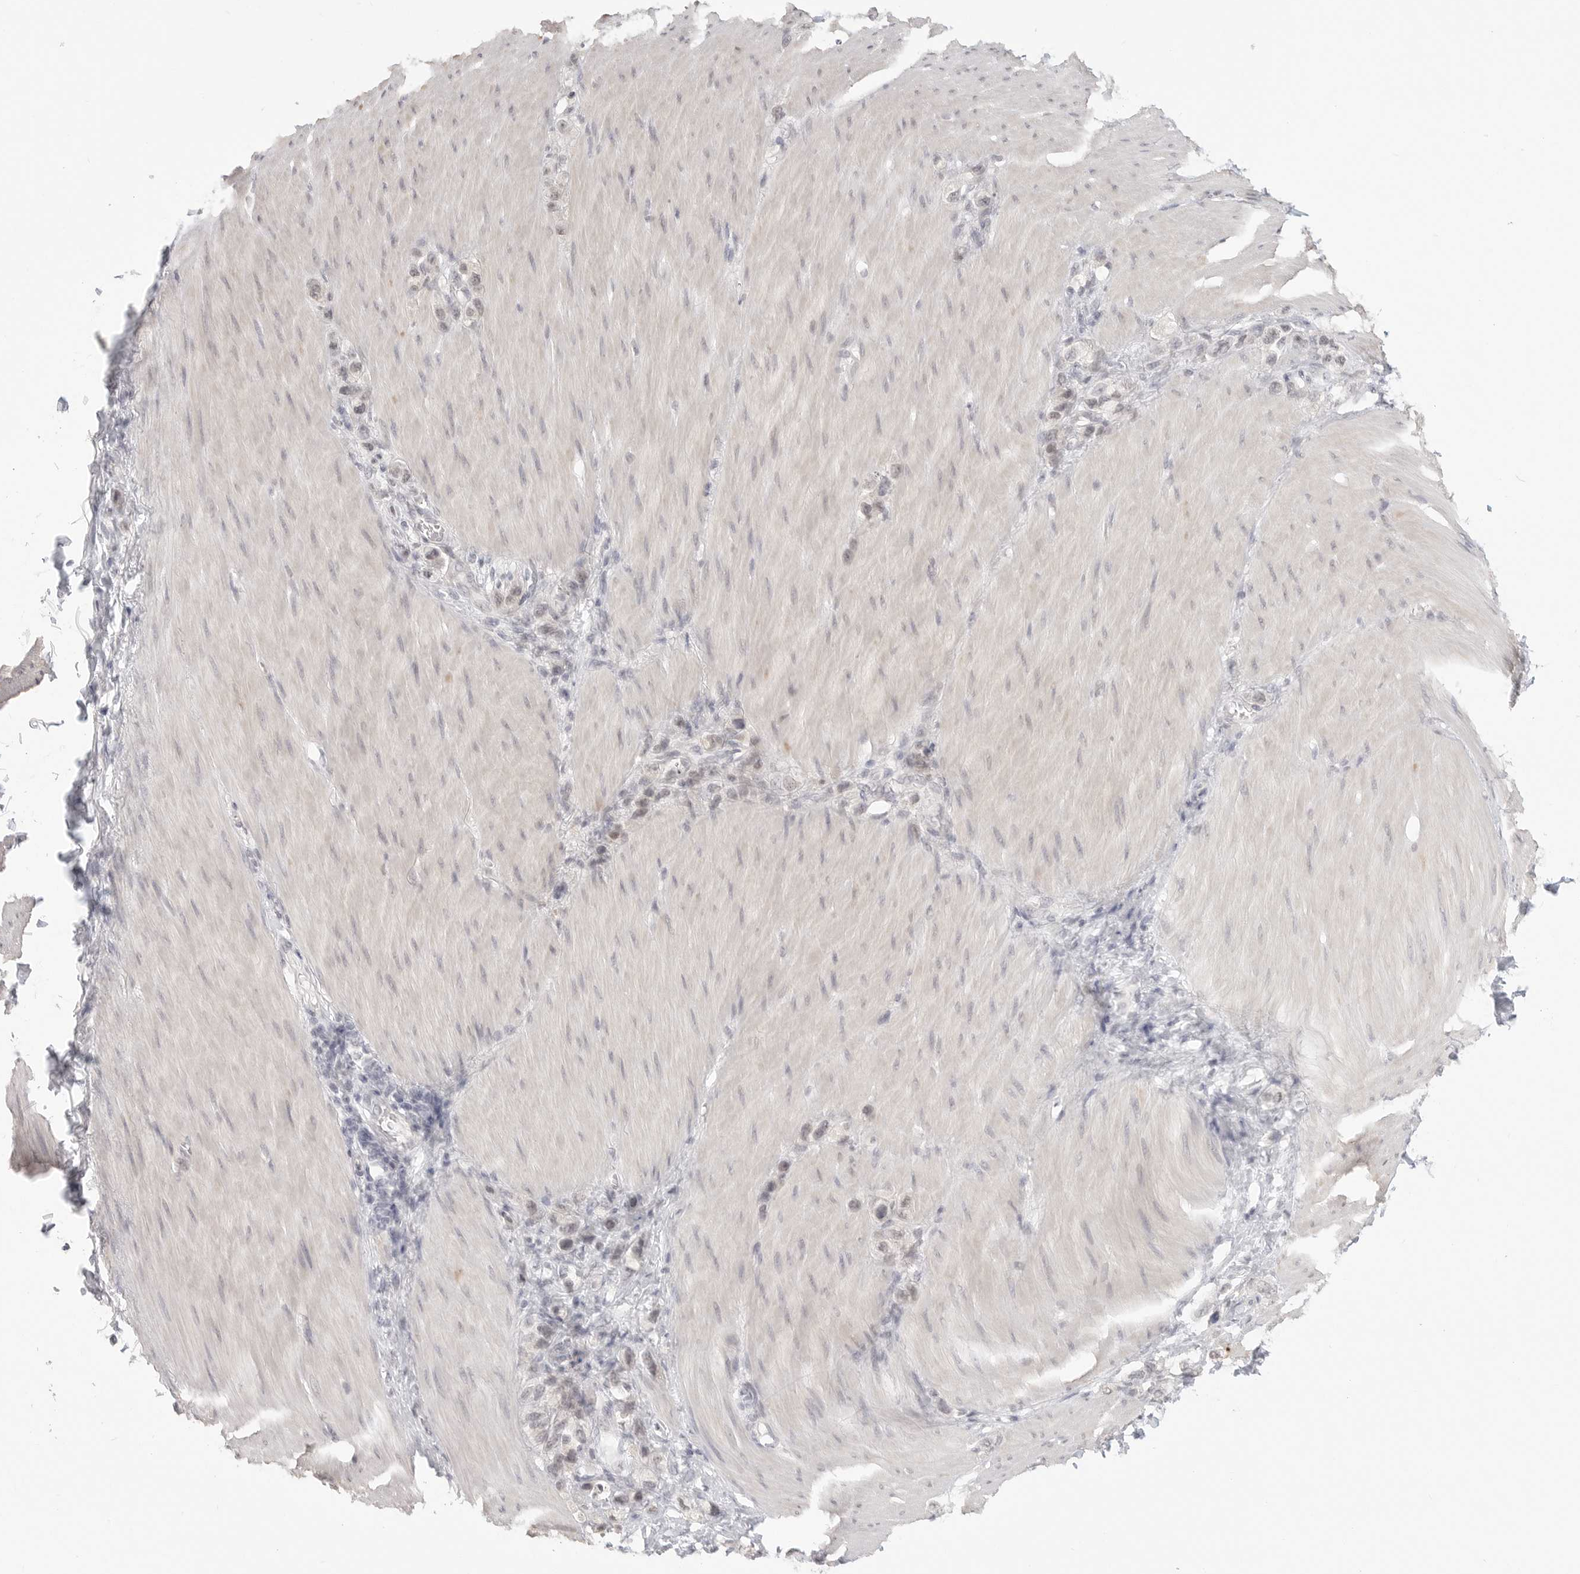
{"staining": {"intensity": "weak", "quantity": "<25%", "location": "nuclear"}, "tissue": "stomach cancer", "cell_type": "Tumor cells", "image_type": "cancer", "snomed": [{"axis": "morphology", "description": "Adenocarcinoma, NOS"}, {"axis": "topography", "description": "Stomach"}], "caption": "Immunohistochemistry (IHC) image of neoplastic tissue: stomach adenocarcinoma stained with DAB displays no significant protein staining in tumor cells. The staining is performed using DAB (3,3'-diaminobenzidine) brown chromogen with nuclei counter-stained in using hematoxylin.", "gene": "KLK11", "patient": {"sex": "female", "age": 65}}